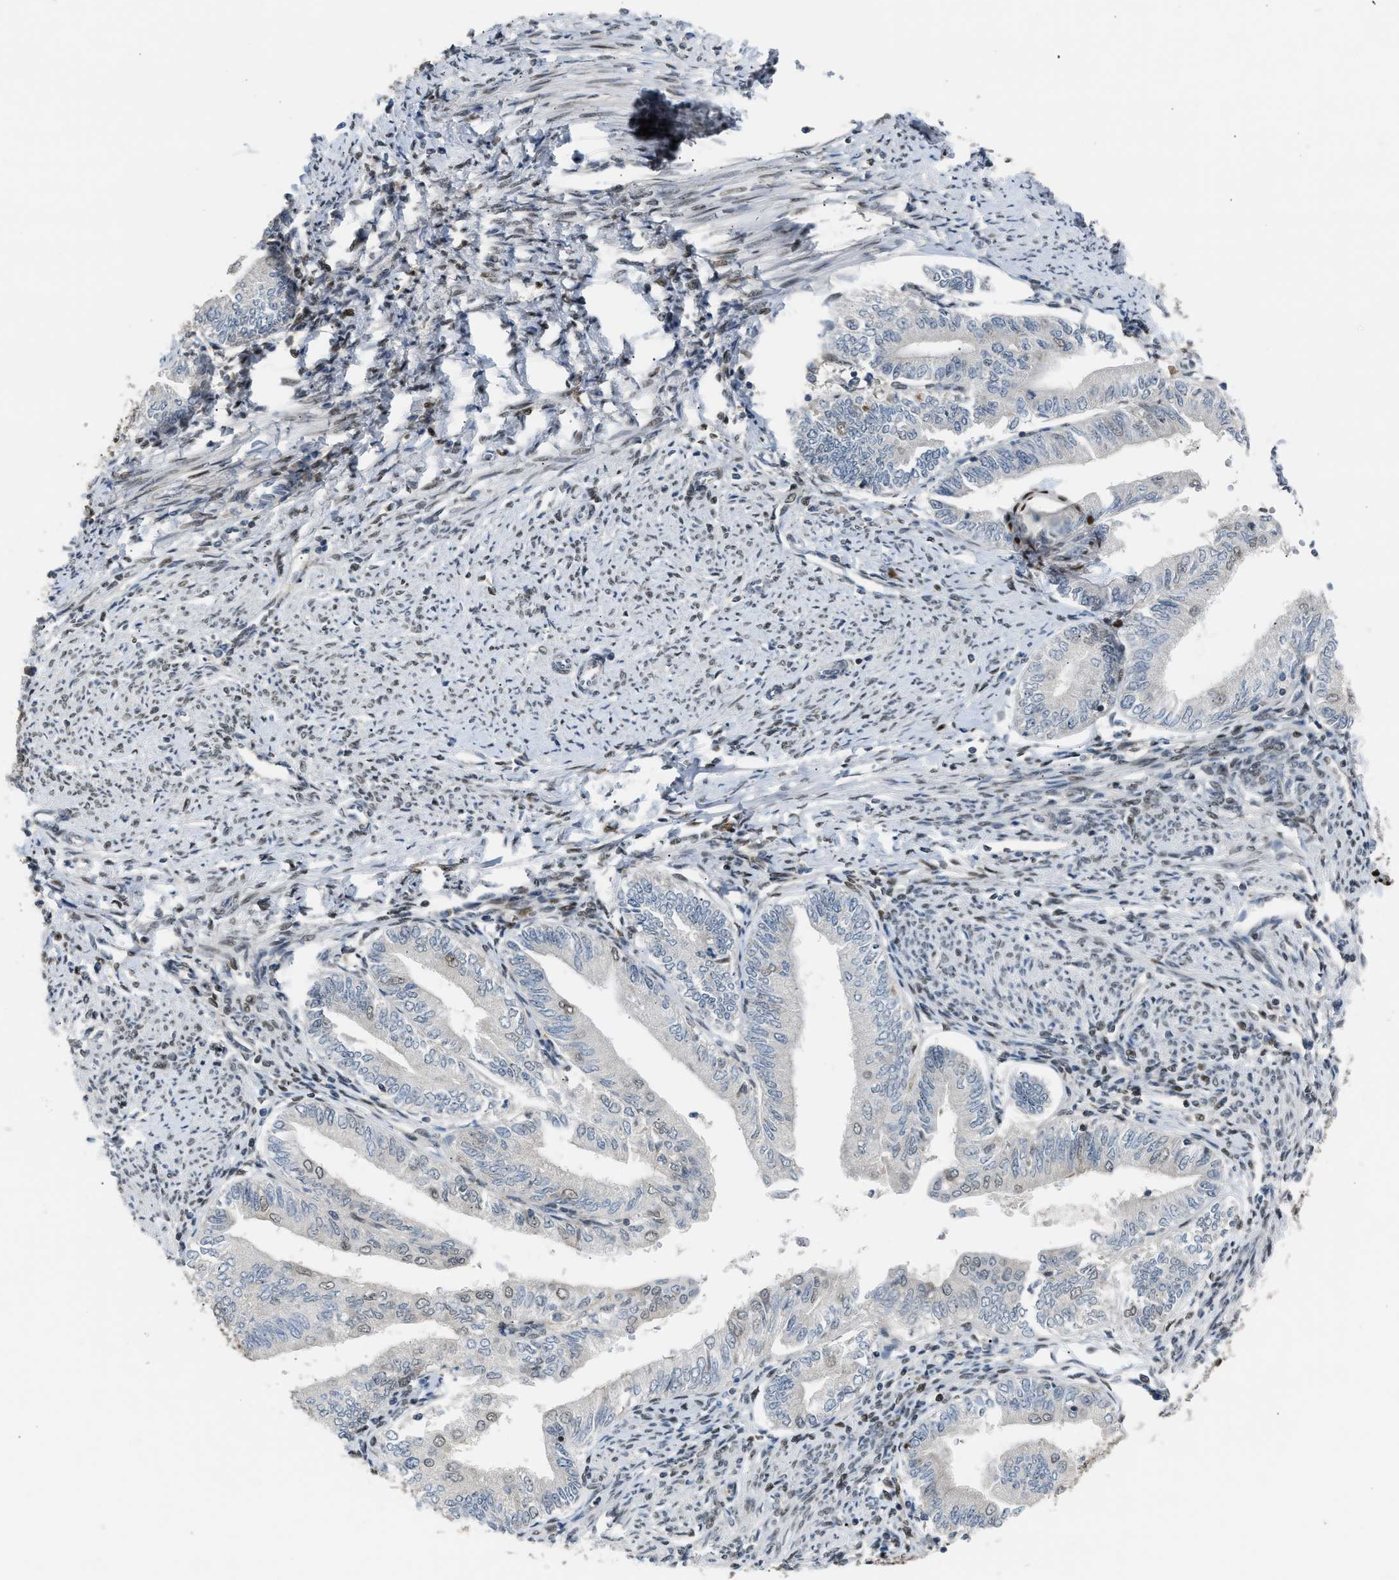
{"staining": {"intensity": "weak", "quantity": "<25%", "location": "nuclear"}, "tissue": "endometrial cancer", "cell_type": "Tumor cells", "image_type": "cancer", "snomed": [{"axis": "morphology", "description": "Adenocarcinoma, NOS"}, {"axis": "topography", "description": "Endometrium"}], "caption": "IHC micrograph of endometrial cancer stained for a protein (brown), which demonstrates no staining in tumor cells.", "gene": "SSBP2", "patient": {"sex": "female", "age": 66}}